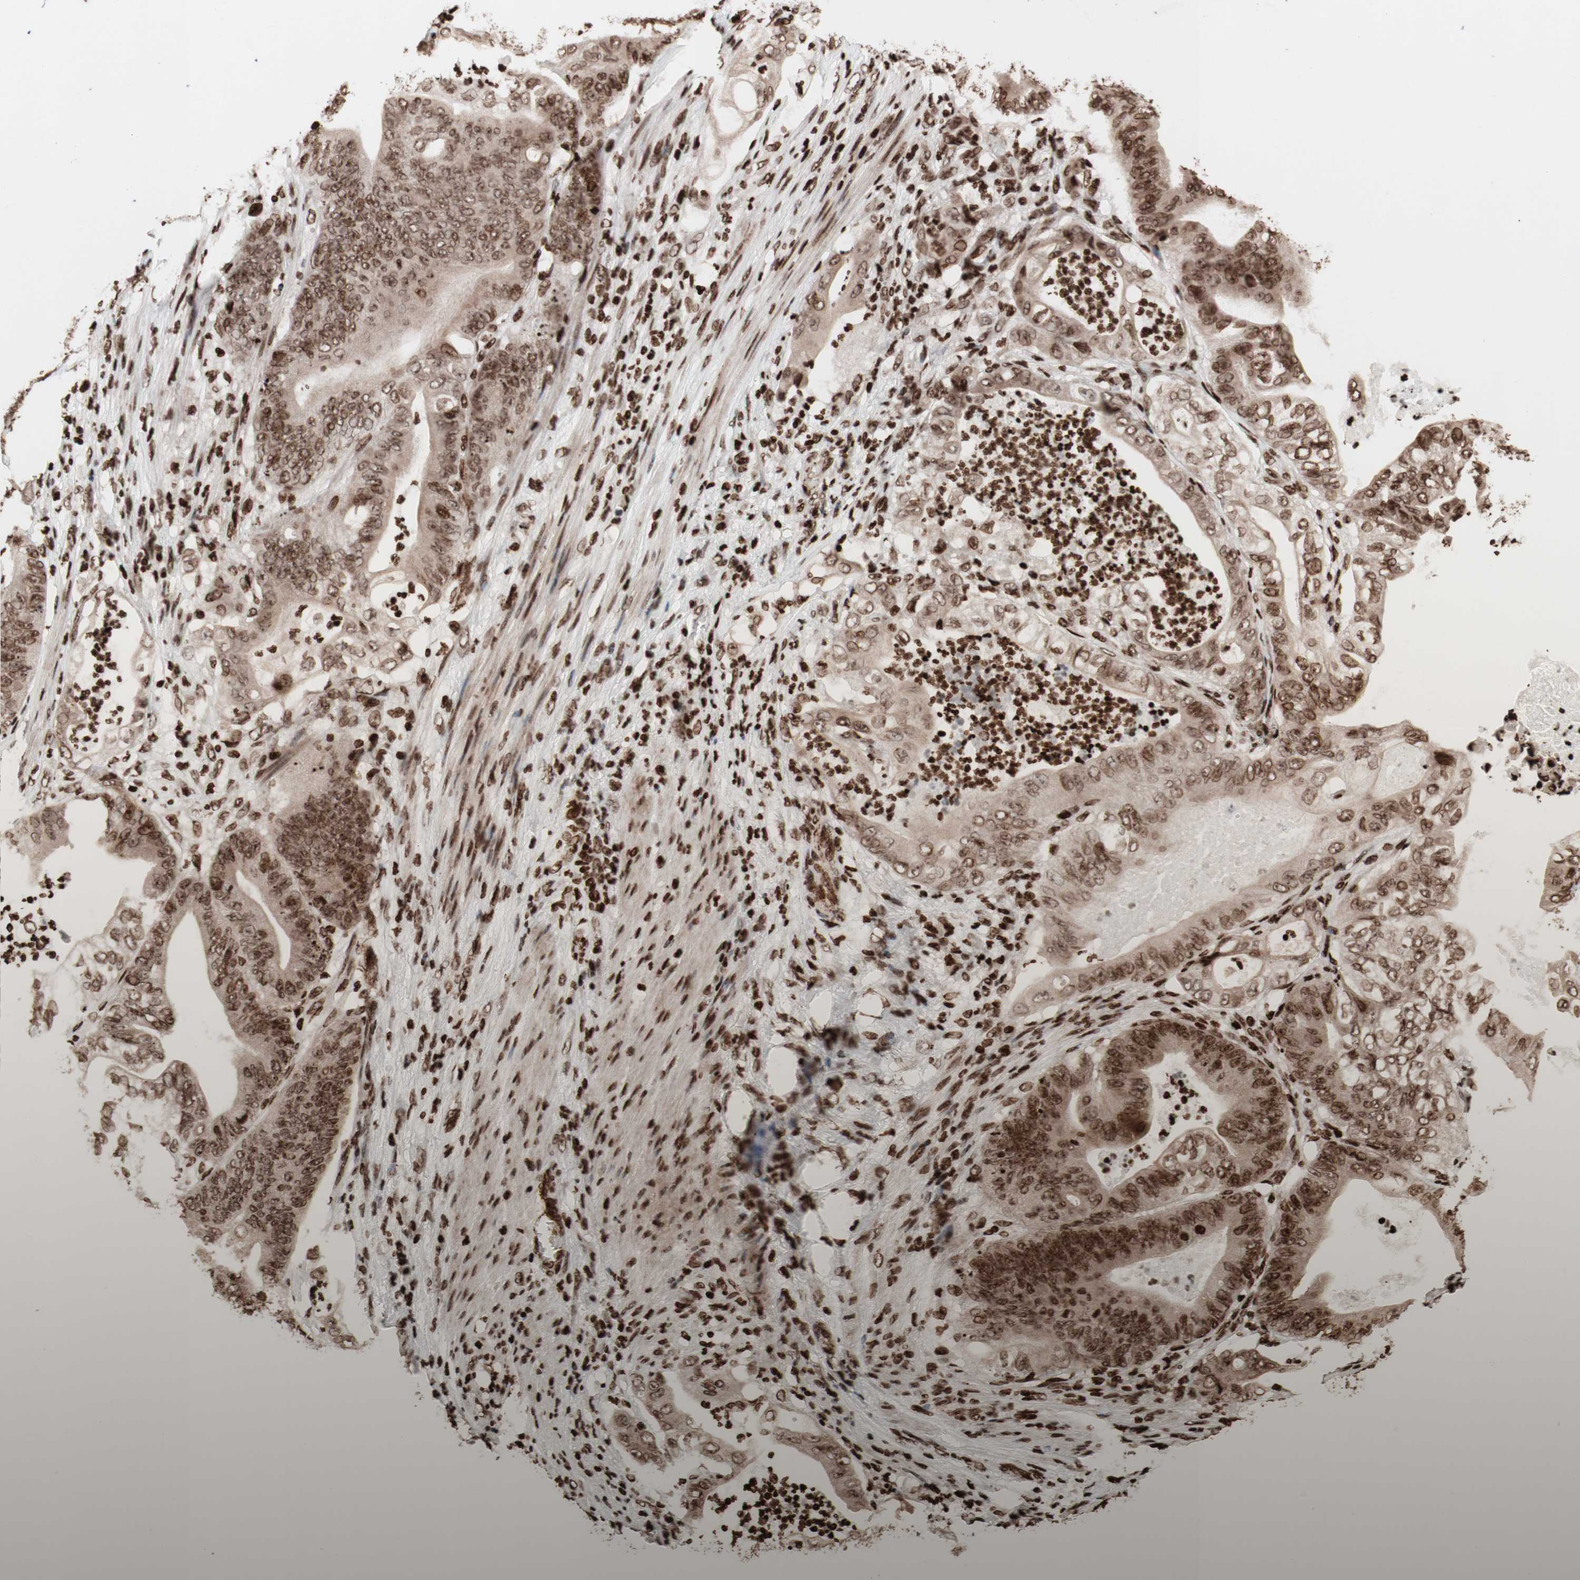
{"staining": {"intensity": "weak", "quantity": "25%-75%", "location": "cytoplasmic/membranous,nuclear"}, "tissue": "stomach cancer", "cell_type": "Tumor cells", "image_type": "cancer", "snomed": [{"axis": "morphology", "description": "Adenocarcinoma, NOS"}, {"axis": "topography", "description": "Stomach"}], "caption": "A brown stain shows weak cytoplasmic/membranous and nuclear staining of a protein in stomach adenocarcinoma tumor cells.", "gene": "NCAPD2", "patient": {"sex": "female", "age": 73}}